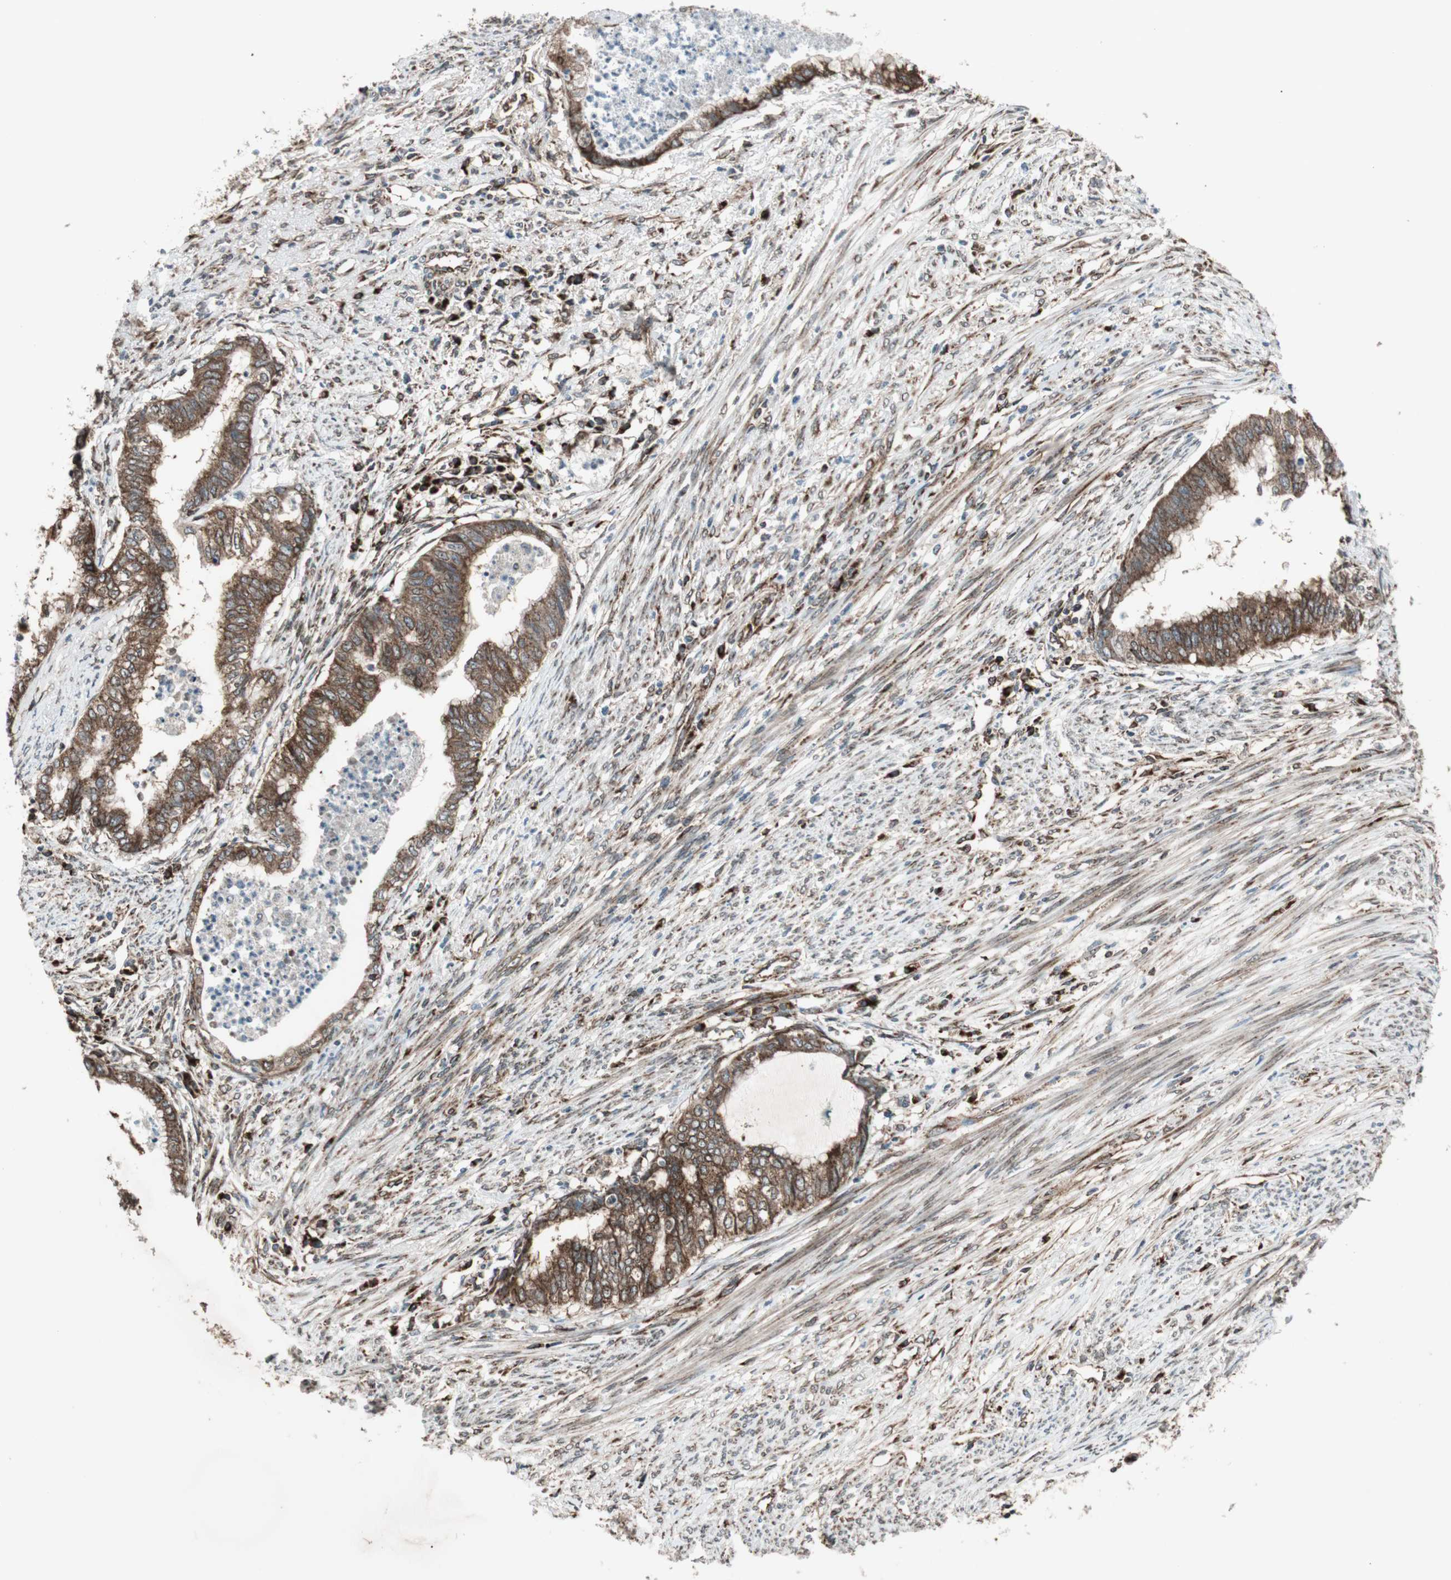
{"staining": {"intensity": "strong", "quantity": ">75%", "location": "cytoplasmic/membranous,nuclear"}, "tissue": "endometrial cancer", "cell_type": "Tumor cells", "image_type": "cancer", "snomed": [{"axis": "morphology", "description": "Adenocarcinoma, NOS"}, {"axis": "topography", "description": "Endometrium"}], "caption": "Immunohistochemistry photomicrograph of neoplastic tissue: endometrial cancer (adenocarcinoma) stained using IHC shows high levels of strong protein expression localized specifically in the cytoplasmic/membranous and nuclear of tumor cells, appearing as a cytoplasmic/membranous and nuclear brown color.", "gene": "NUP62", "patient": {"sex": "female", "age": 79}}